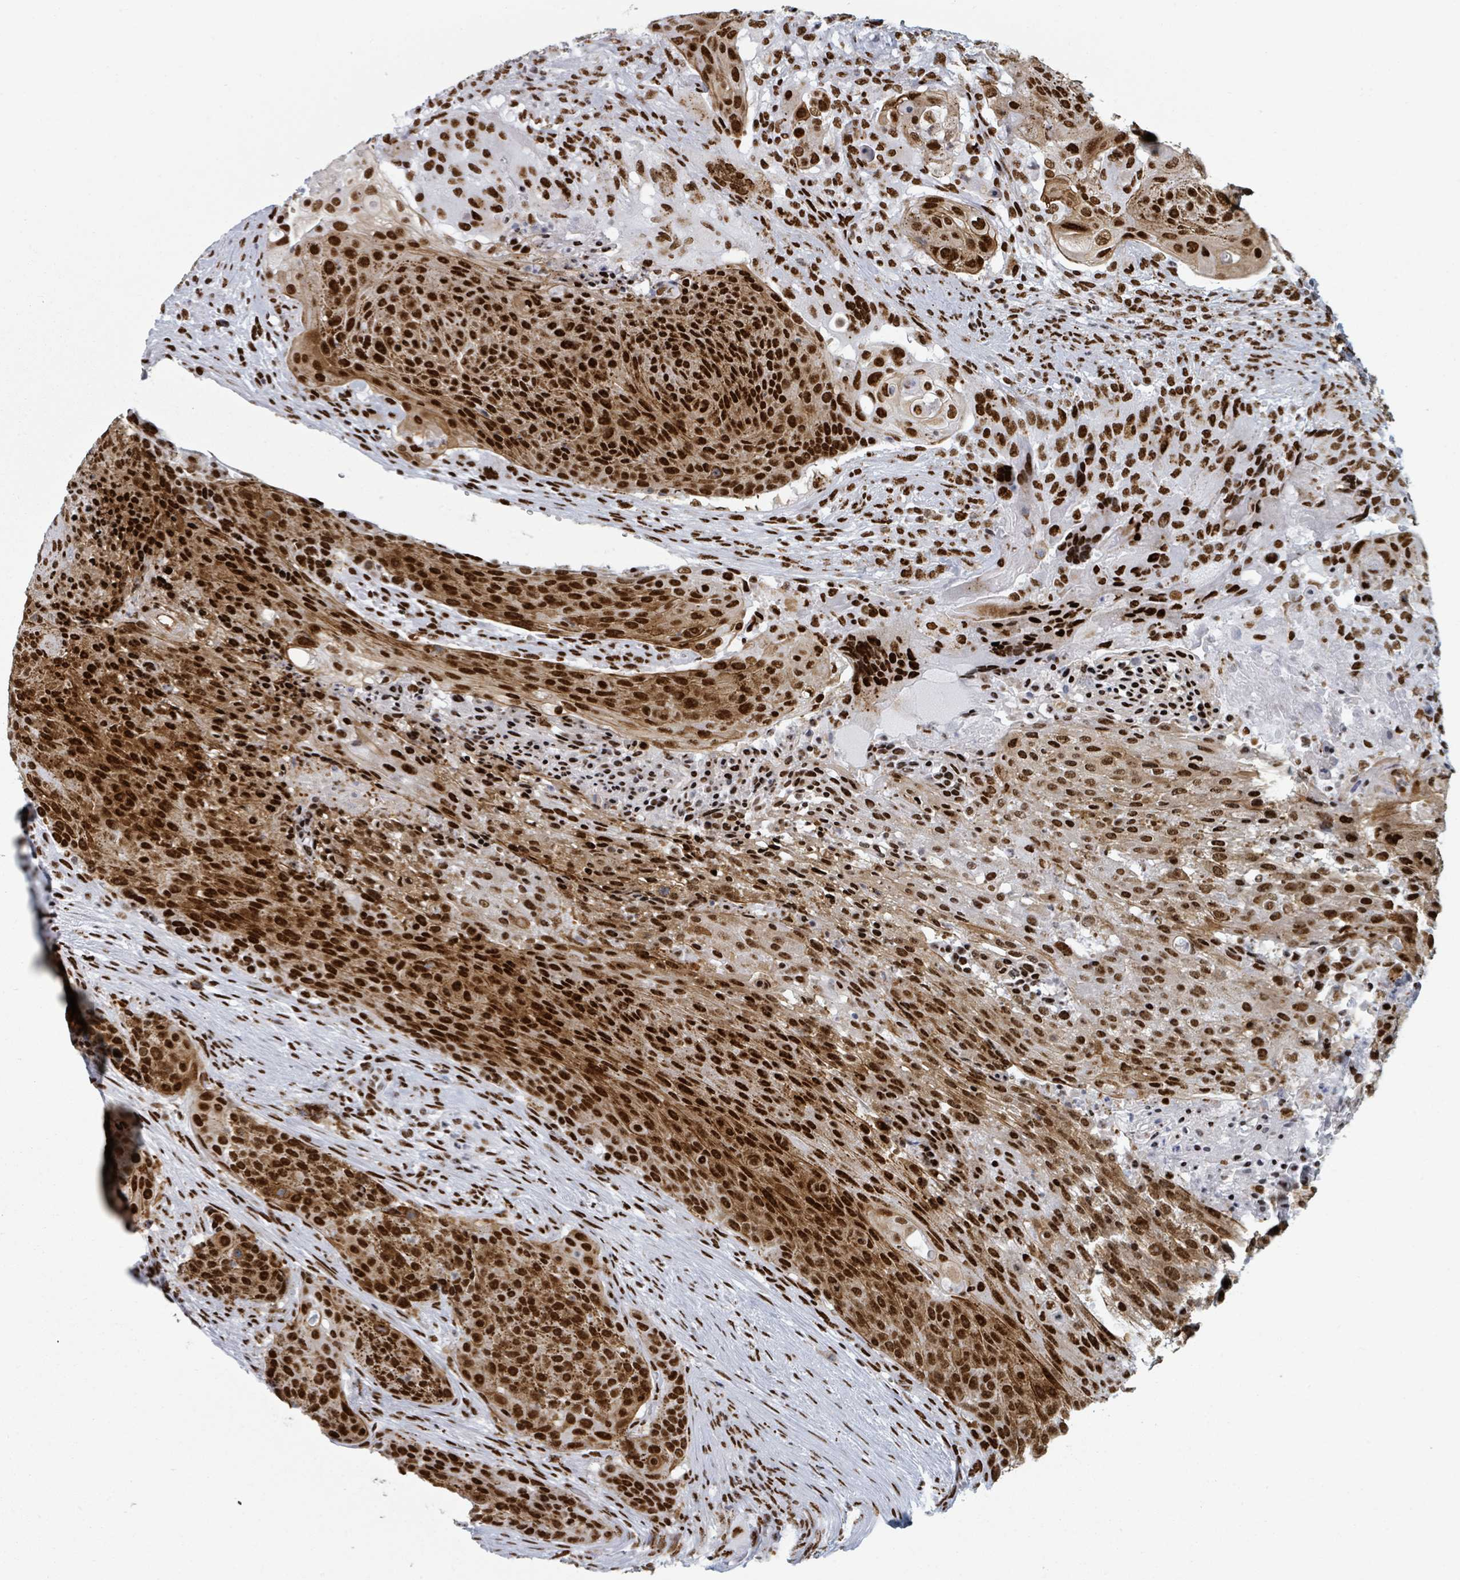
{"staining": {"intensity": "strong", "quantity": ">75%", "location": "nuclear"}, "tissue": "urothelial cancer", "cell_type": "Tumor cells", "image_type": "cancer", "snomed": [{"axis": "morphology", "description": "Urothelial carcinoma, High grade"}, {"axis": "topography", "description": "Urinary bladder"}], "caption": "High-grade urothelial carcinoma stained with DAB immunohistochemistry (IHC) exhibits high levels of strong nuclear positivity in about >75% of tumor cells.", "gene": "DHX16", "patient": {"sex": "female", "age": 63}}